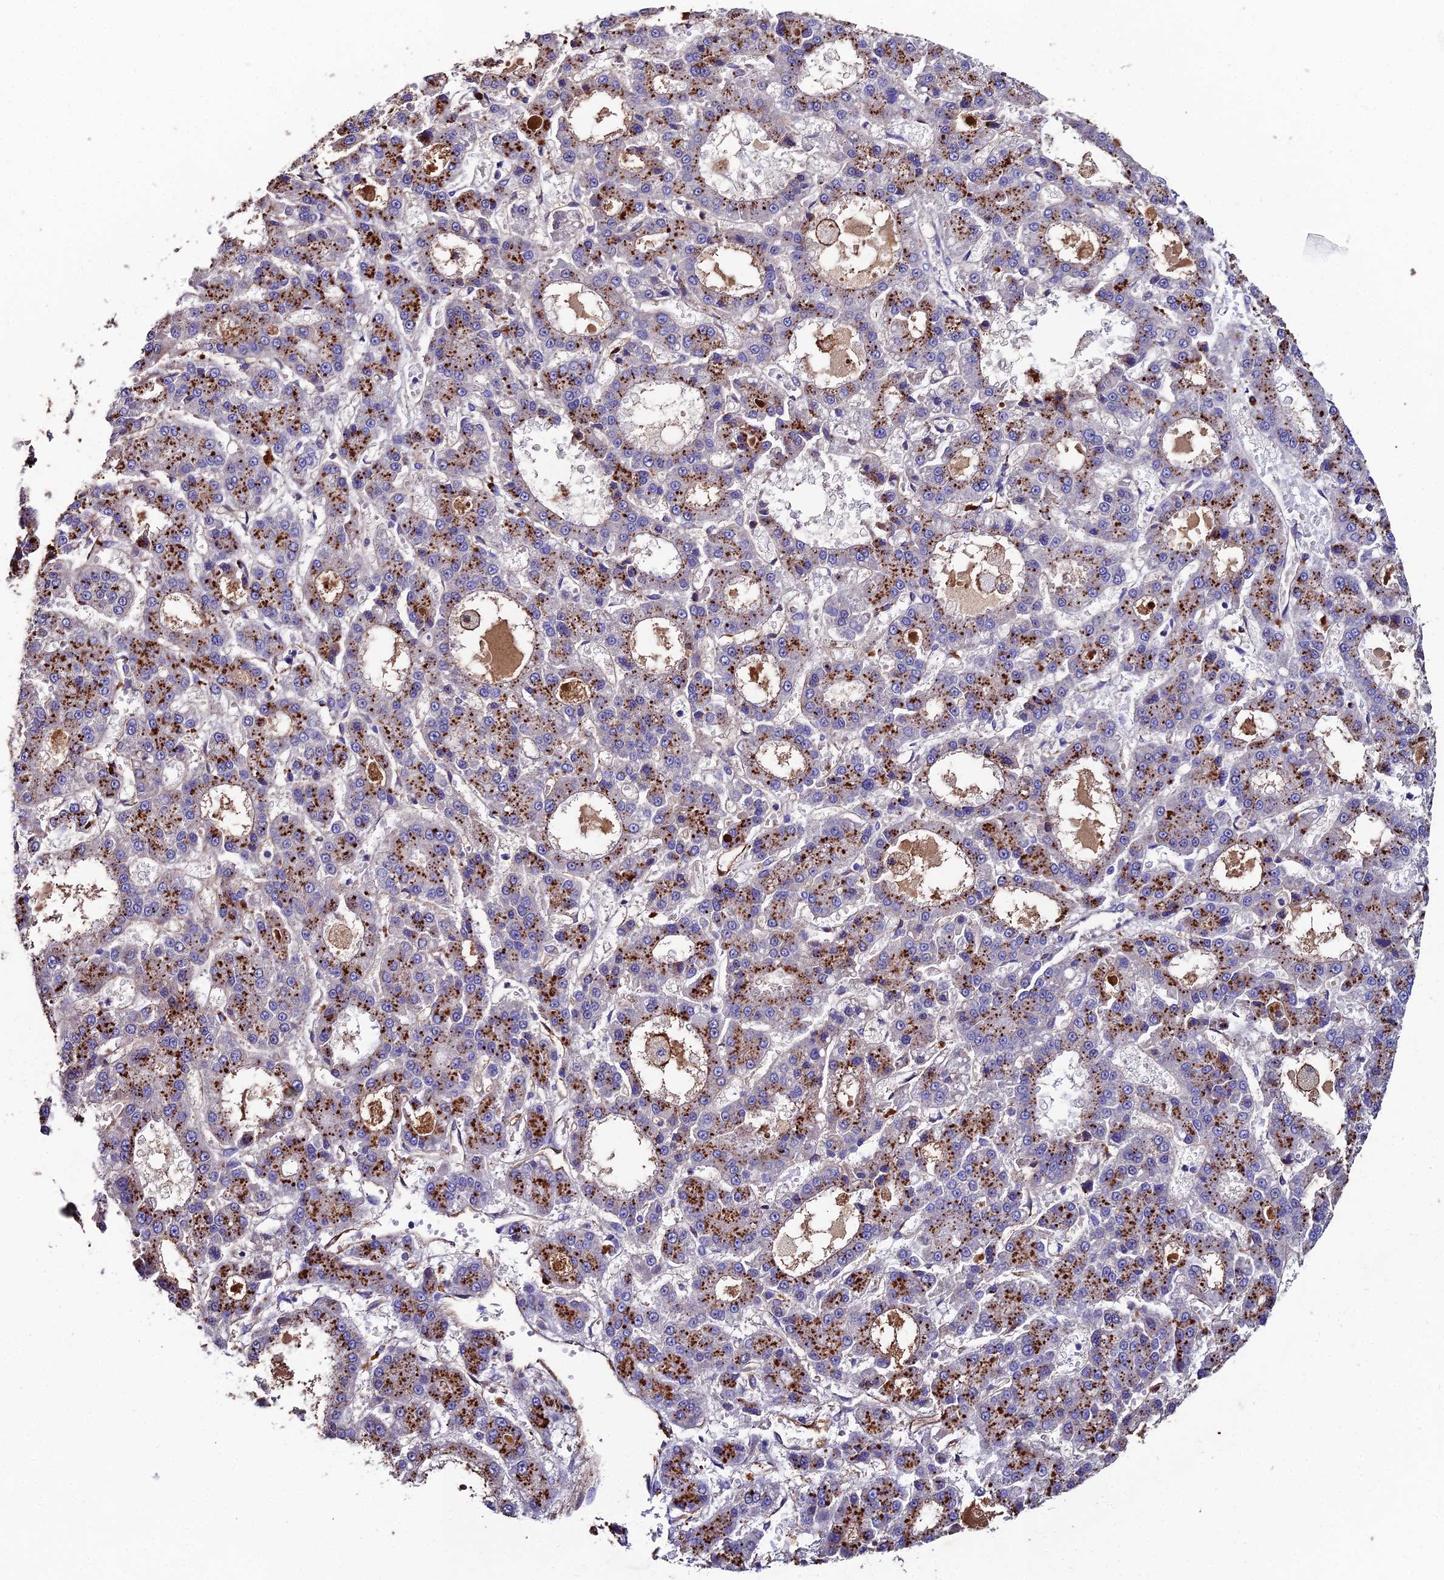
{"staining": {"intensity": "strong", "quantity": ">75%", "location": "cytoplasmic/membranous"}, "tissue": "liver cancer", "cell_type": "Tumor cells", "image_type": "cancer", "snomed": [{"axis": "morphology", "description": "Carcinoma, Hepatocellular, NOS"}, {"axis": "topography", "description": "Liver"}], "caption": "Immunohistochemistry (IHC) of human hepatocellular carcinoma (liver) exhibits high levels of strong cytoplasmic/membranous positivity in approximately >75% of tumor cells.", "gene": "C6", "patient": {"sex": "male", "age": 70}}